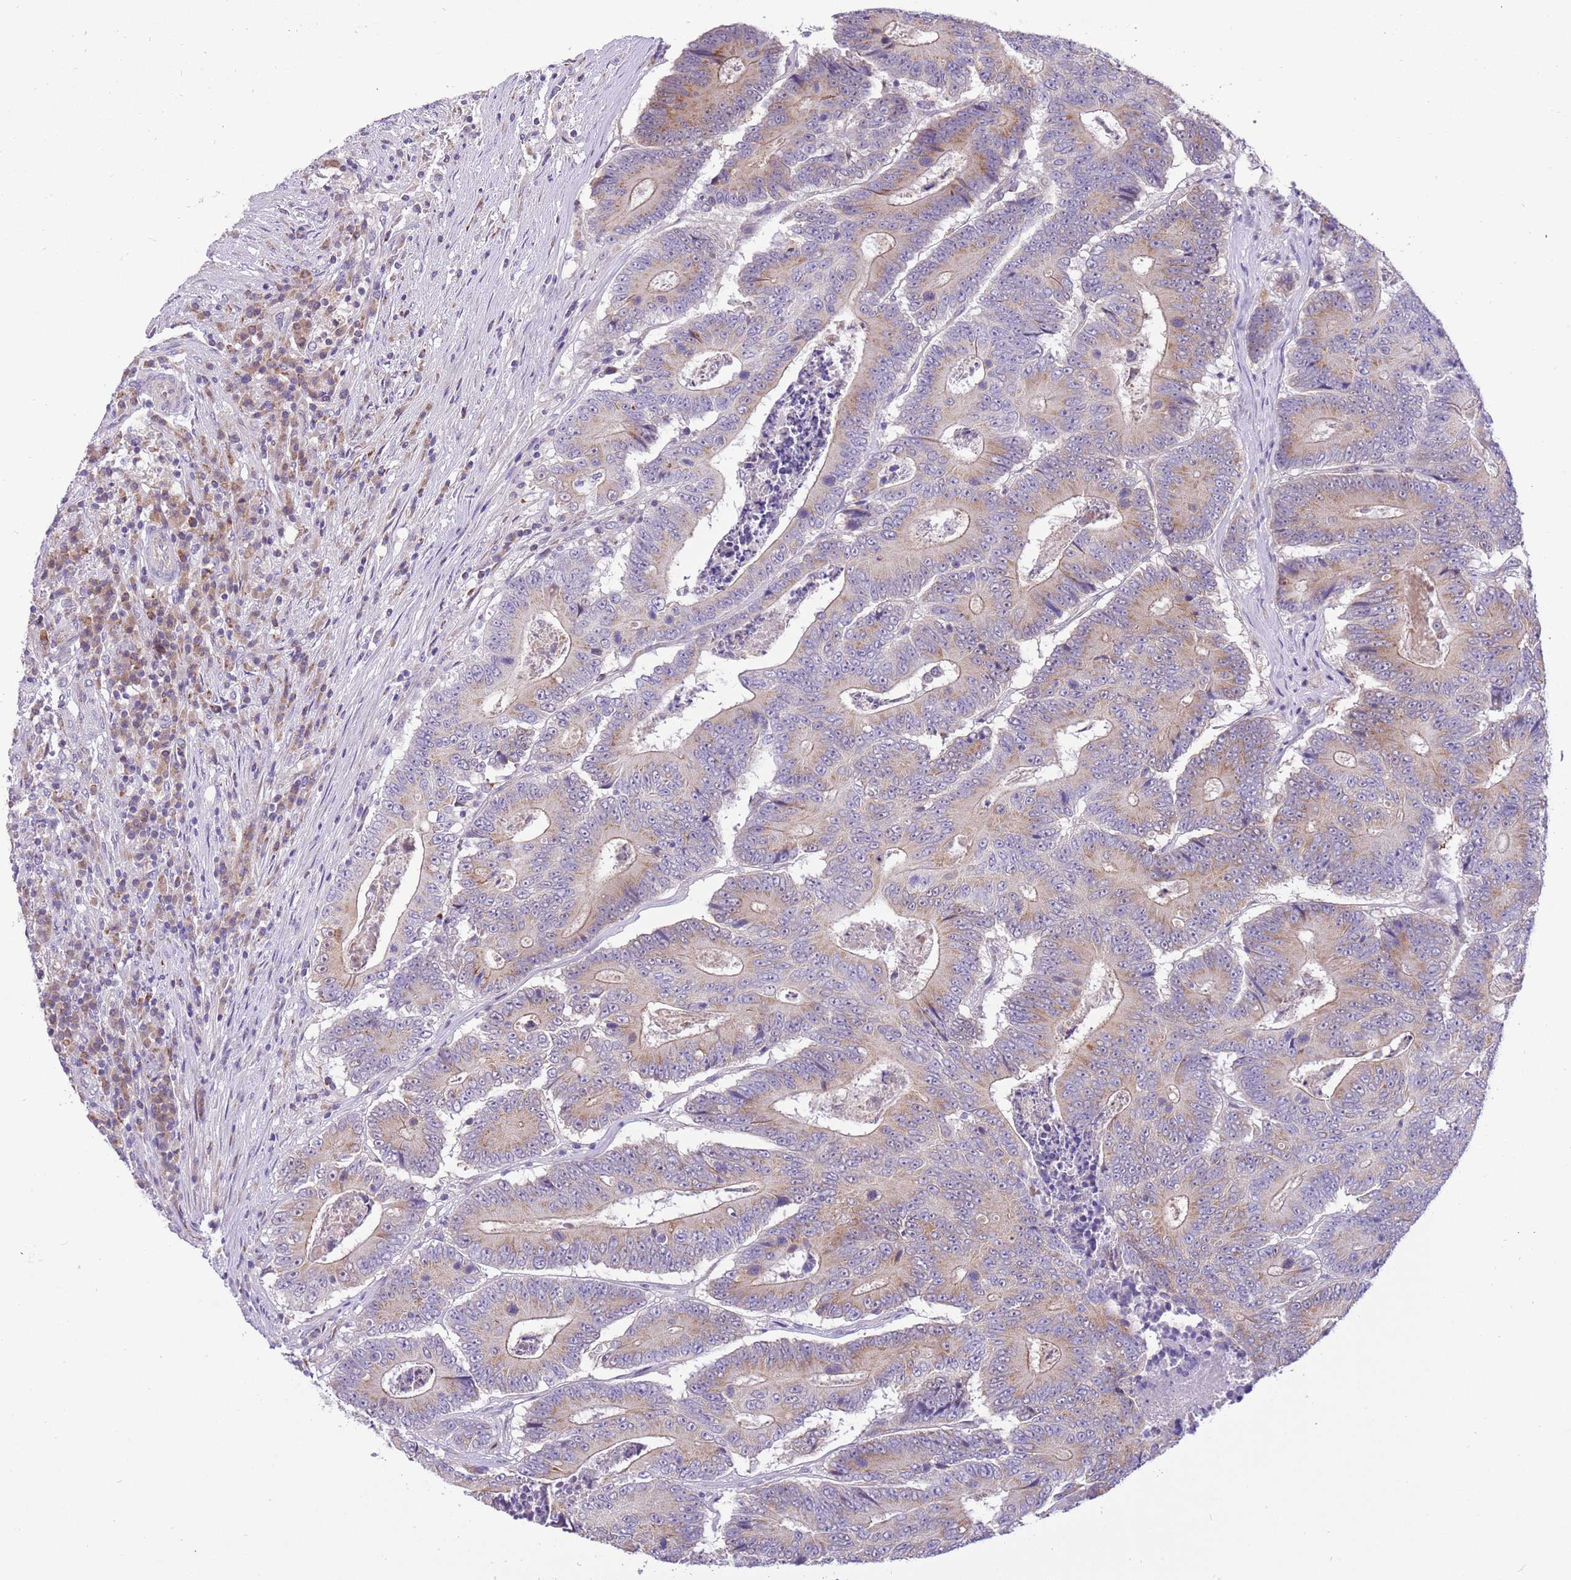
{"staining": {"intensity": "moderate", "quantity": "25%-75%", "location": "cytoplasmic/membranous"}, "tissue": "colorectal cancer", "cell_type": "Tumor cells", "image_type": "cancer", "snomed": [{"axis": "morphology", "description": "Adenocarcinoma, NOS"}, {"axis": "topography", "description": "Colon"}], "caption": "This is a photomicrograph of IHC staining of adenocarcinoma (colorectal), which shows moderate expression in the cytoplasmic/membranous of tumor cells.", "gene": "COX17", "patient": {"sex": "male", "age": 83}}